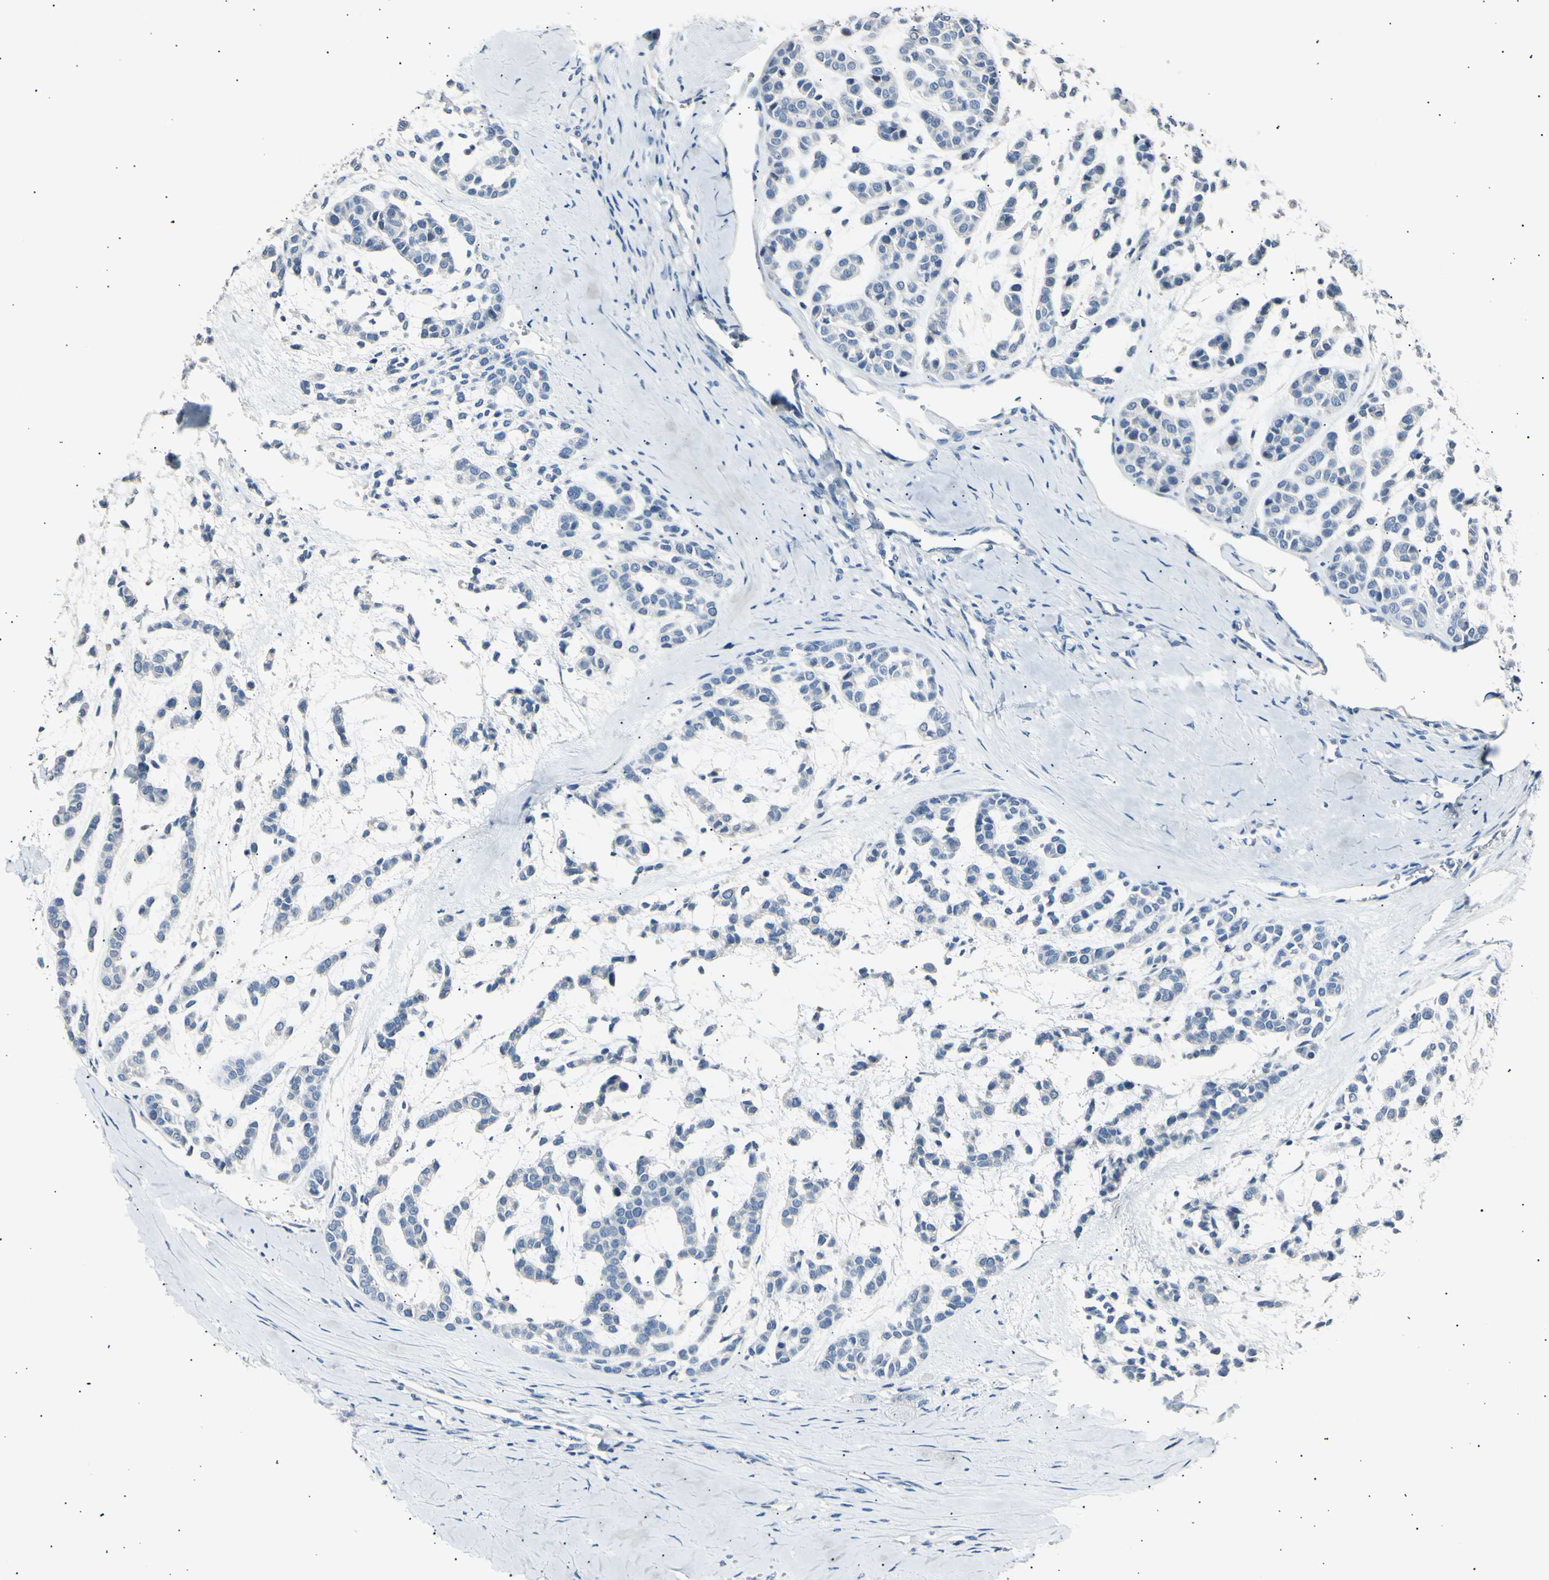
{"staining": {"intensity": "negative", "quantity": "none", "location": "none"}, "tissue": "head and neck cancer", "cell_type": "Tumor cells", "image_type": "cancer", "snomed": [{"axis": "morphology", "description": "Adenocarcinoma, NOS"}, {"axis": "morphology", "description": "Adenoma, NOS"}, {"axis": "topography", "description": "Head-Neck"}], "caption": "Adenocarcinoma (head and neck) stained for a protein using IHC shows no positivity tumor cells.", "gene": "LDLR", "patient": {"sex": "female", "age": 55}}